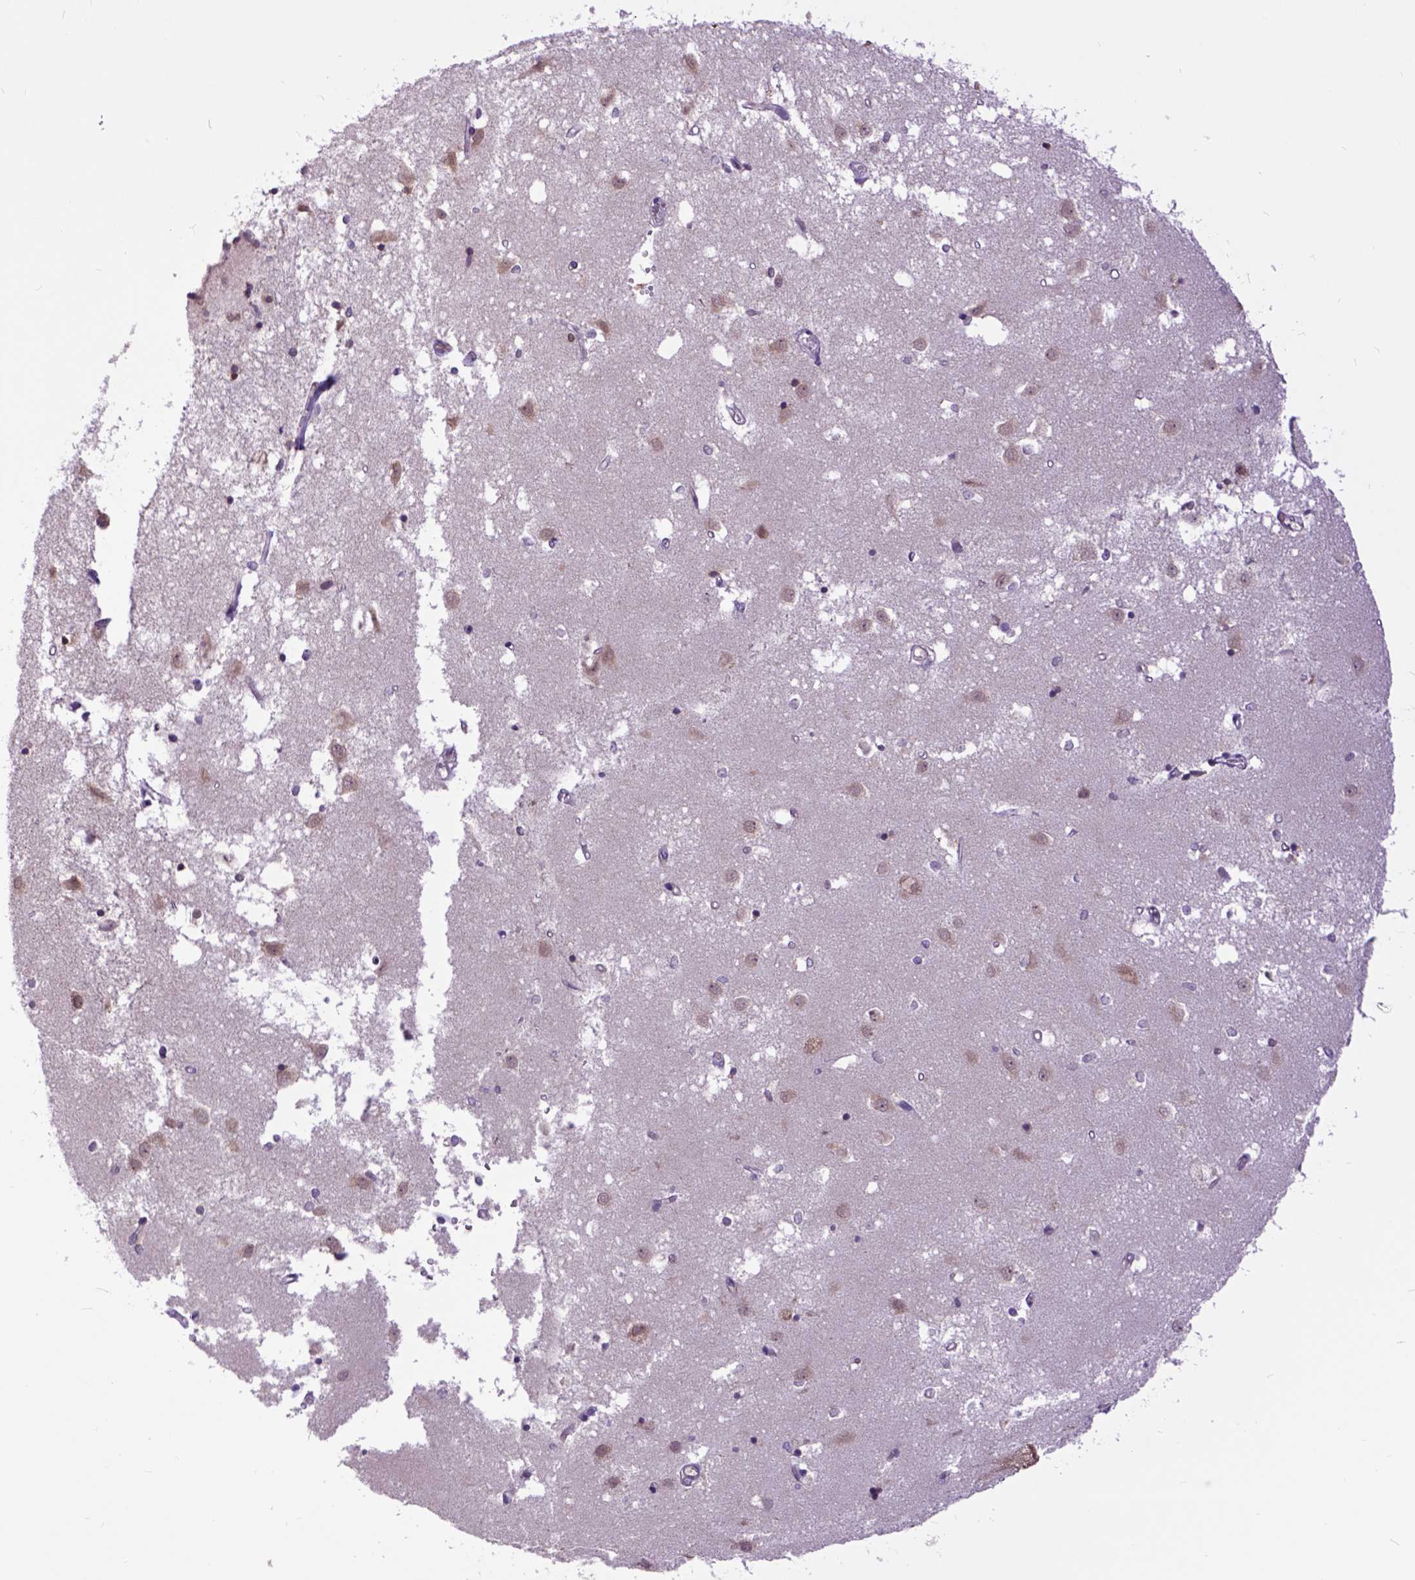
{"staining": {"intensity": "negative", "quantity": "none", "location": "none"}, "tissue": "caudate", "cell_type": "Glial cells", "image_type": "normal", "snomed": [{"axis": "morphology", "description": "Normal tissue, NOS"}, {"axis": "topography", "description": "Lateral ventricle wall"}], "caption": "An immunohistochemistry (IHC) photomicrograph of unremarkable caudate is shown. There is no staining in glial cells of caudate. Nuclei are stained in blue.", "gene": "ARL1", "patient": {"sex": "male", "age": 54}}